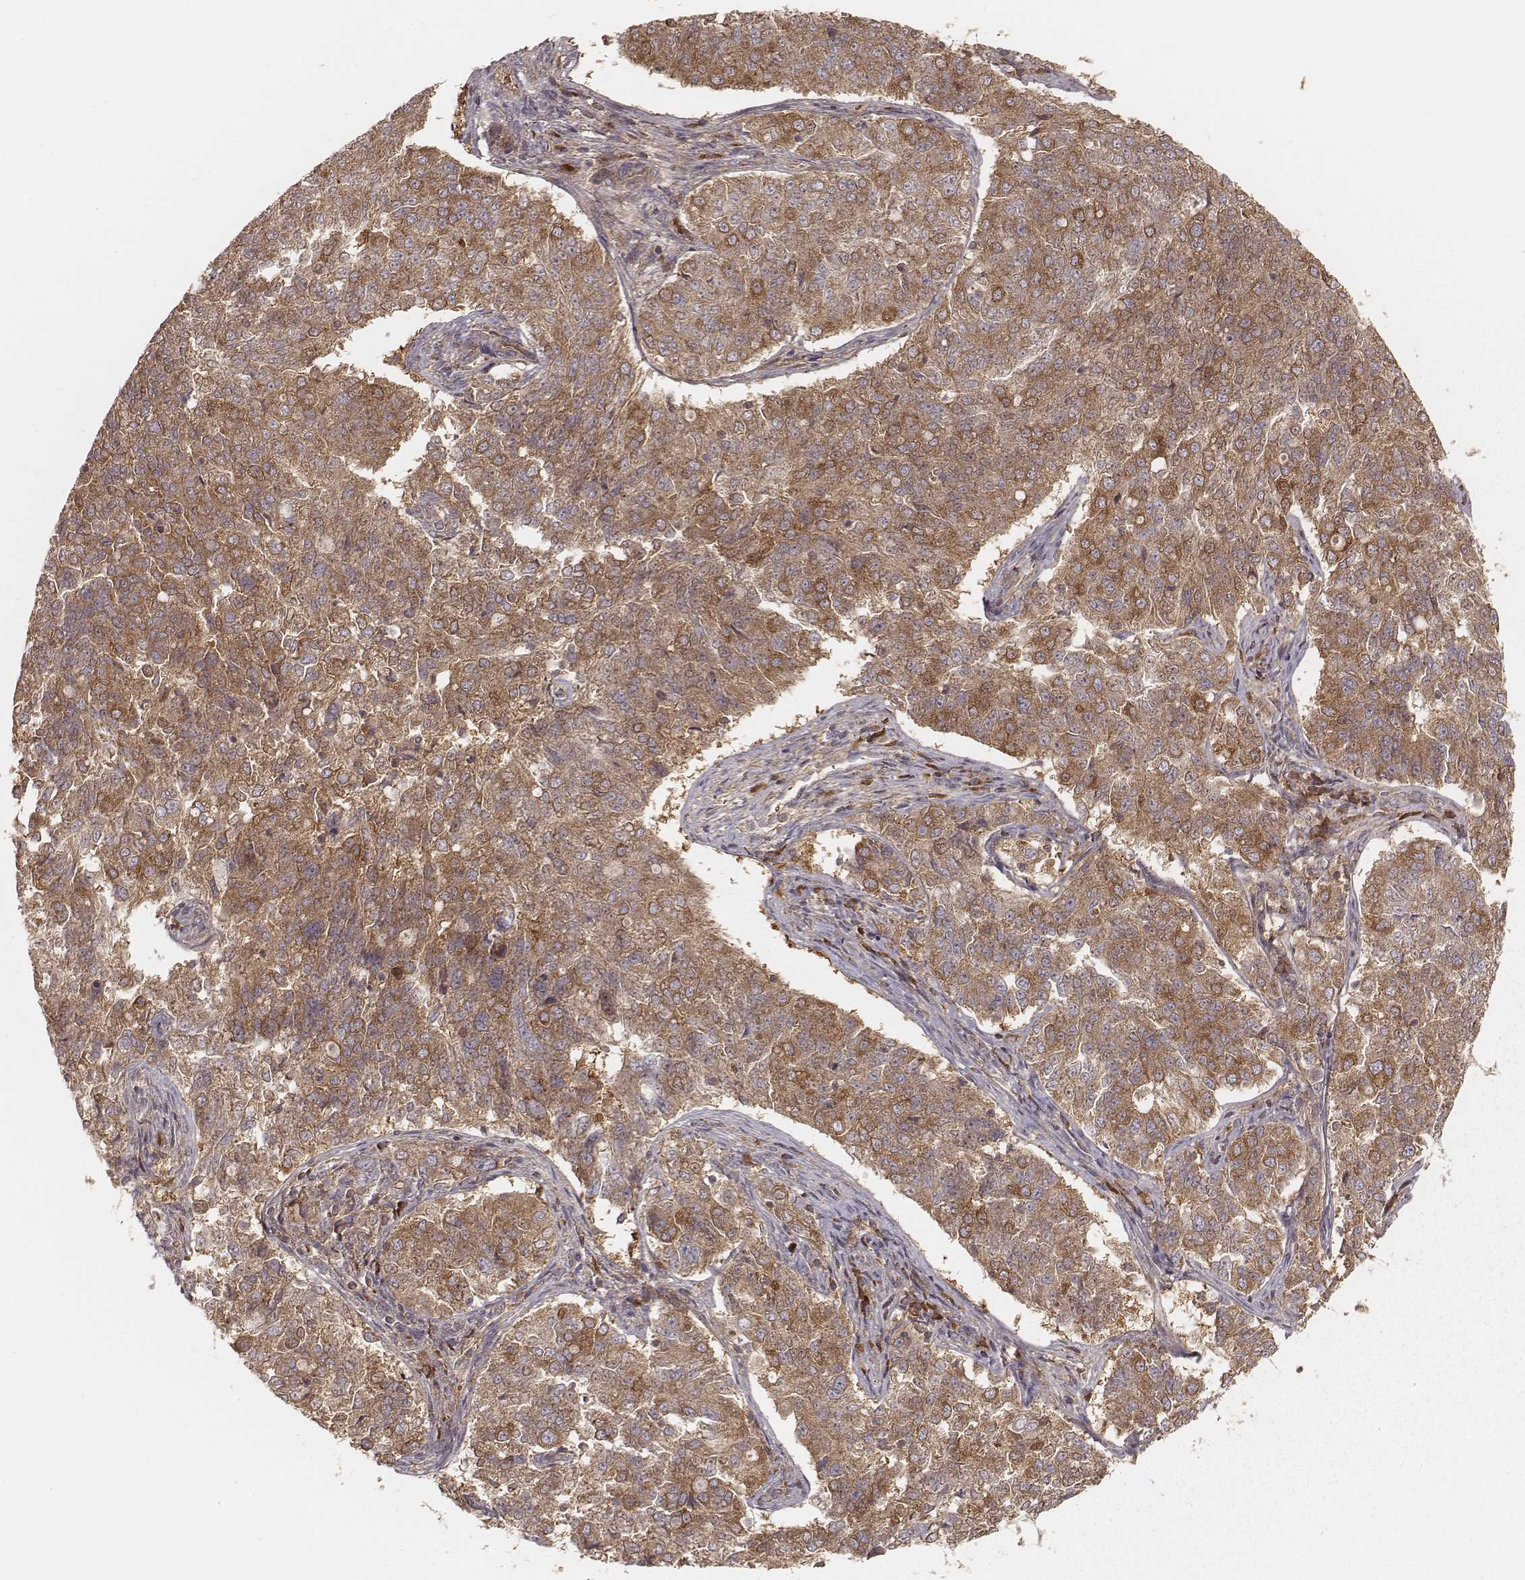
{"staining": {"intensity": "moderate", "quantity": ">75%", "location": "cytoplasmic/membranous"}, "tissue": "endometrial cancer", "cell_type": "Tumor cells", "image_type": "cancer", "snomed": [{"axis": "morphology", "description": "Adenocarcinoma, NOS"}, {"axis": "topography", "description": "Endometrium"}], "caption": "Human adenocarcinoma (endometrial) stained with a brown dye displays moderate cytoplasmic/membranous positive staining in approximately >75% of tumor cells.", "gene": "CARS1", "patient": {"sex": "female", "age": 43}}